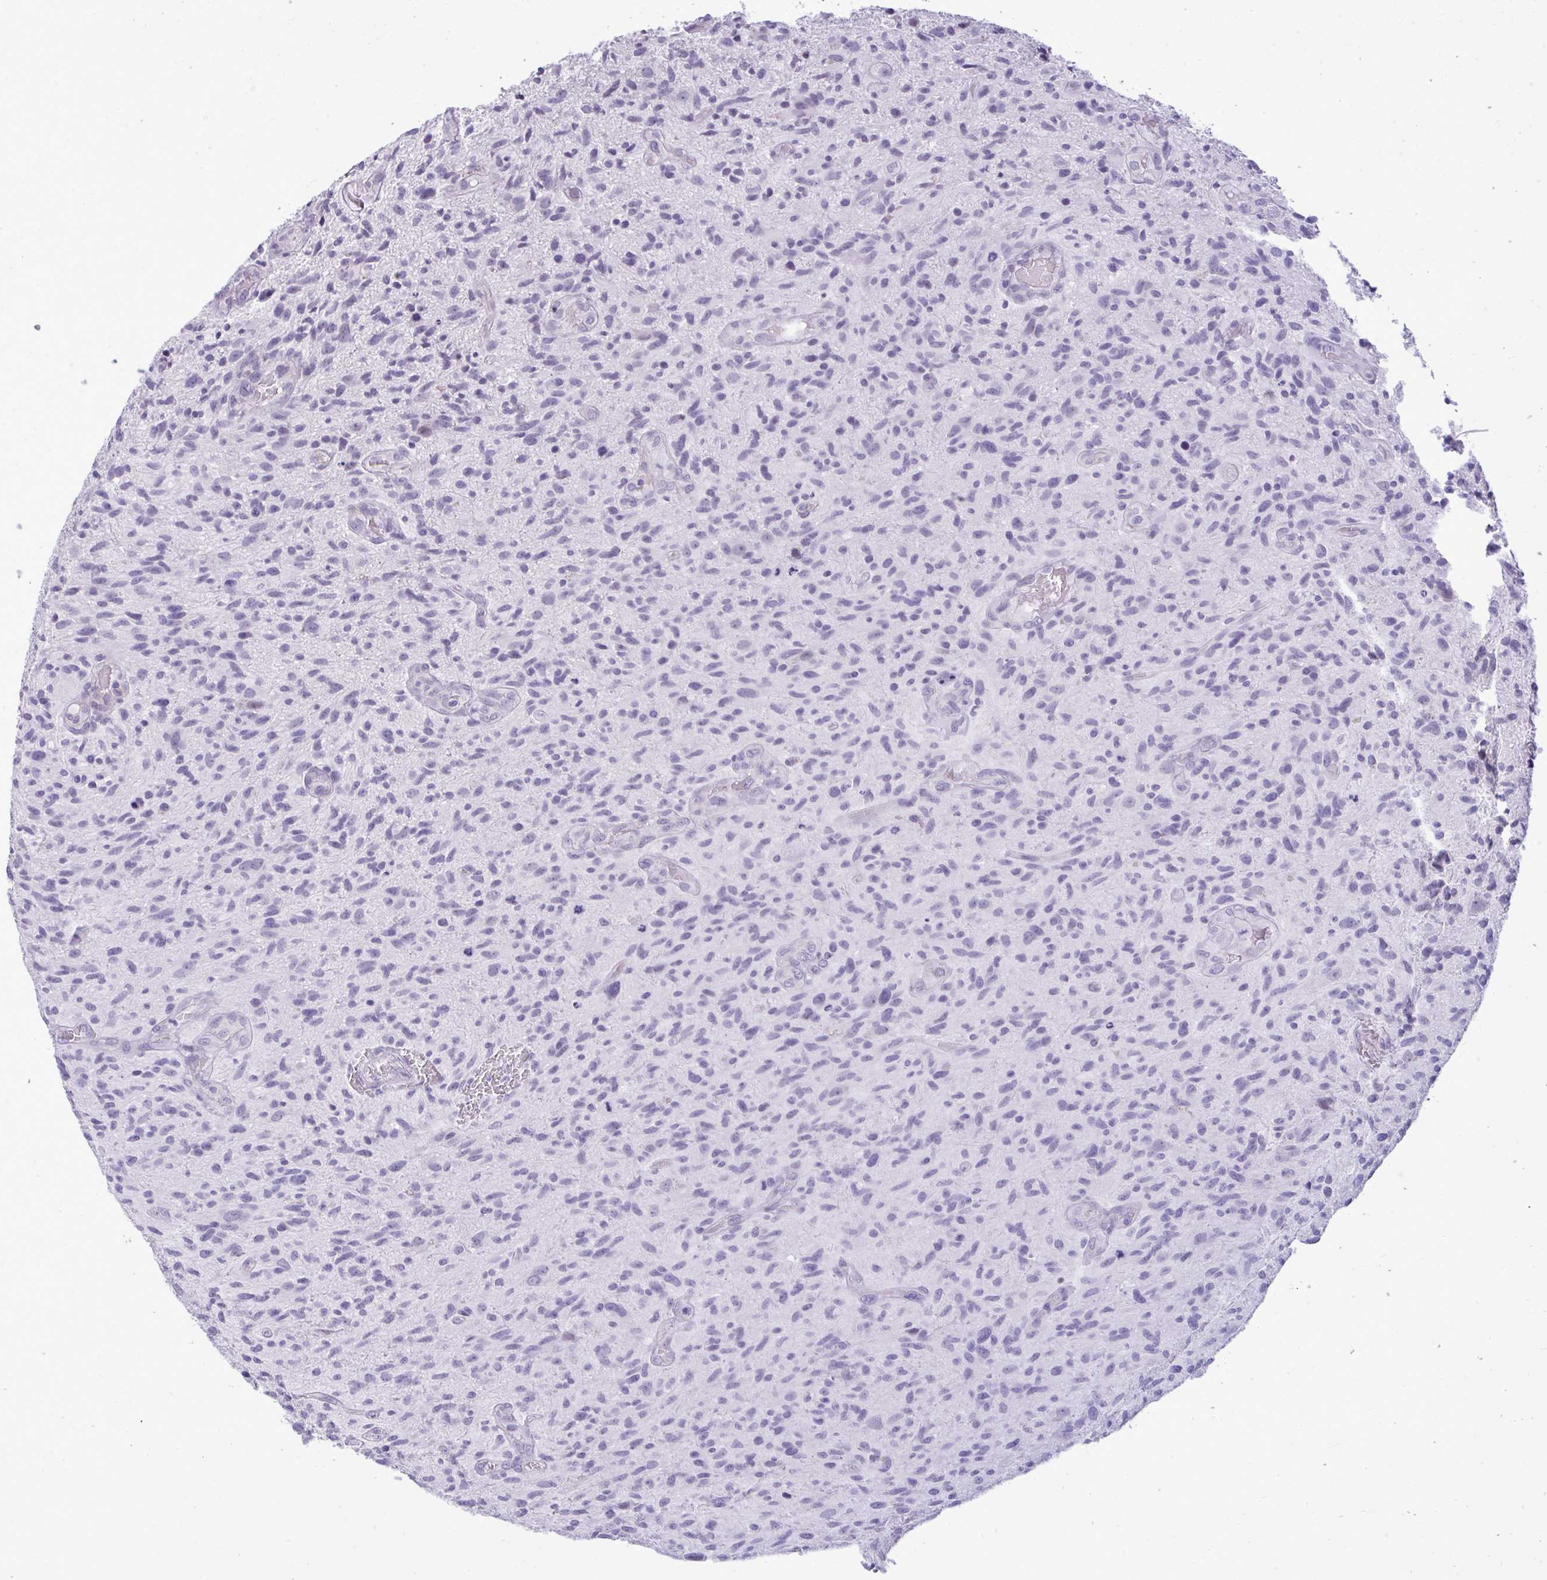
{"staining": {"intensity": "negative", "quantity": "none", "location": "none"}, "tissue": "glioma", "cell_type": "Tumor cells", "image_type": "cancer", "snomed": [{"axis": "morphology", "description": "Glioma, malignant, High grade"}, {"axis": "topography", "description": "Brain"}], "caption": "Immunohistochemistry histopathology image of malignant glioma (high-grade) stained for a protein (brown), which exhibits no positivity in tumor cells.", "gene": "PRM2", "patient": {"sex": "male", "age": 75}}